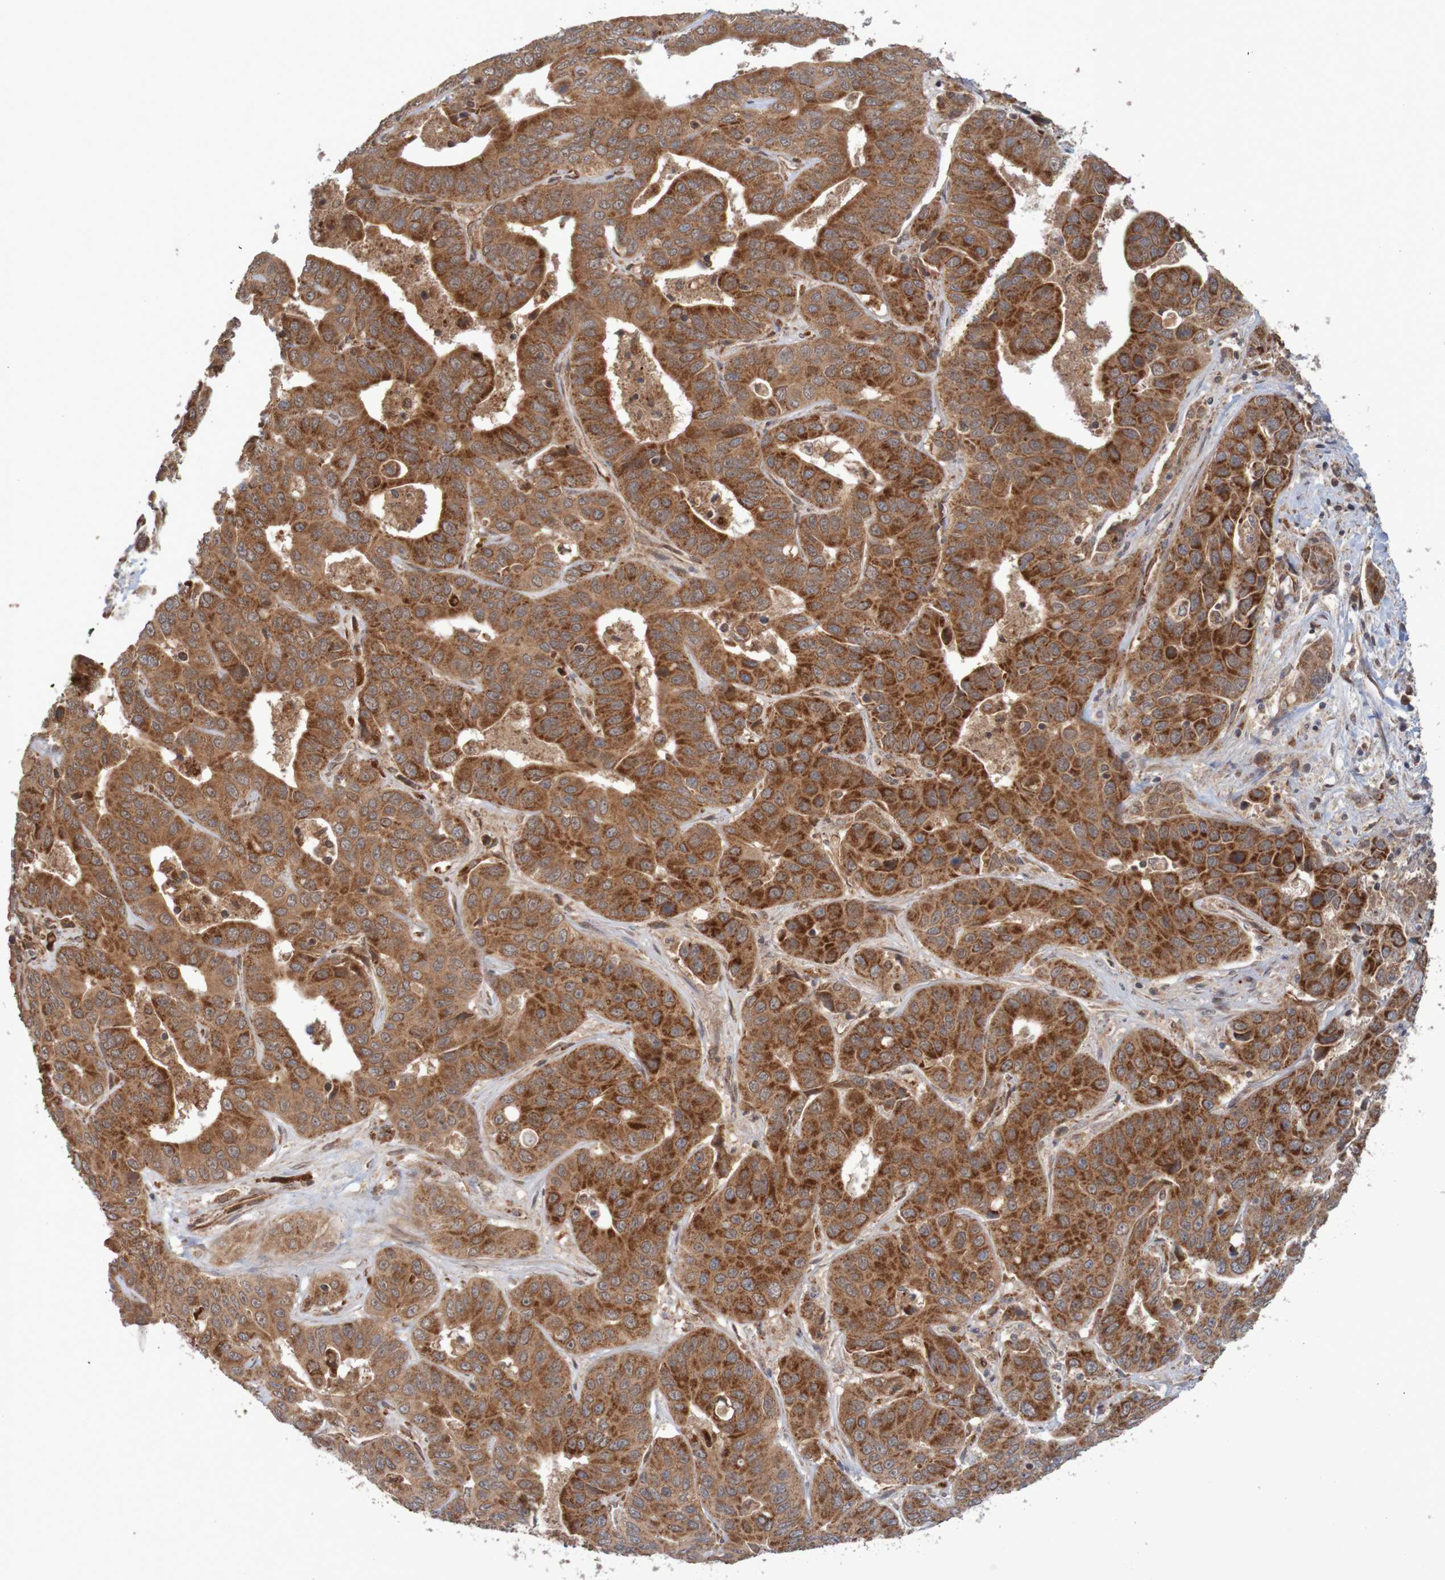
{"staining": {"intensity": "strong", "quantity": ">75%", "location": "cytoplasmic/membranous"}, "tissue": "liver cancer", "cell_type": "Tumor cells", "image_type": "cancer", "snomed": [{"axis": "morphology", "description": "Cholangiocarcinoma"}, {"axis": "topography", "description": "Liver"}], "caption": "Cholangiocarcinoma (liver) was stained to show a protein in brown. There is high levels of strong cytoplasmic/membranous staining in approximately >75% of tumor cells.", "gene": "MRPL52", "patient": {"sex": "female", "age": 52}}